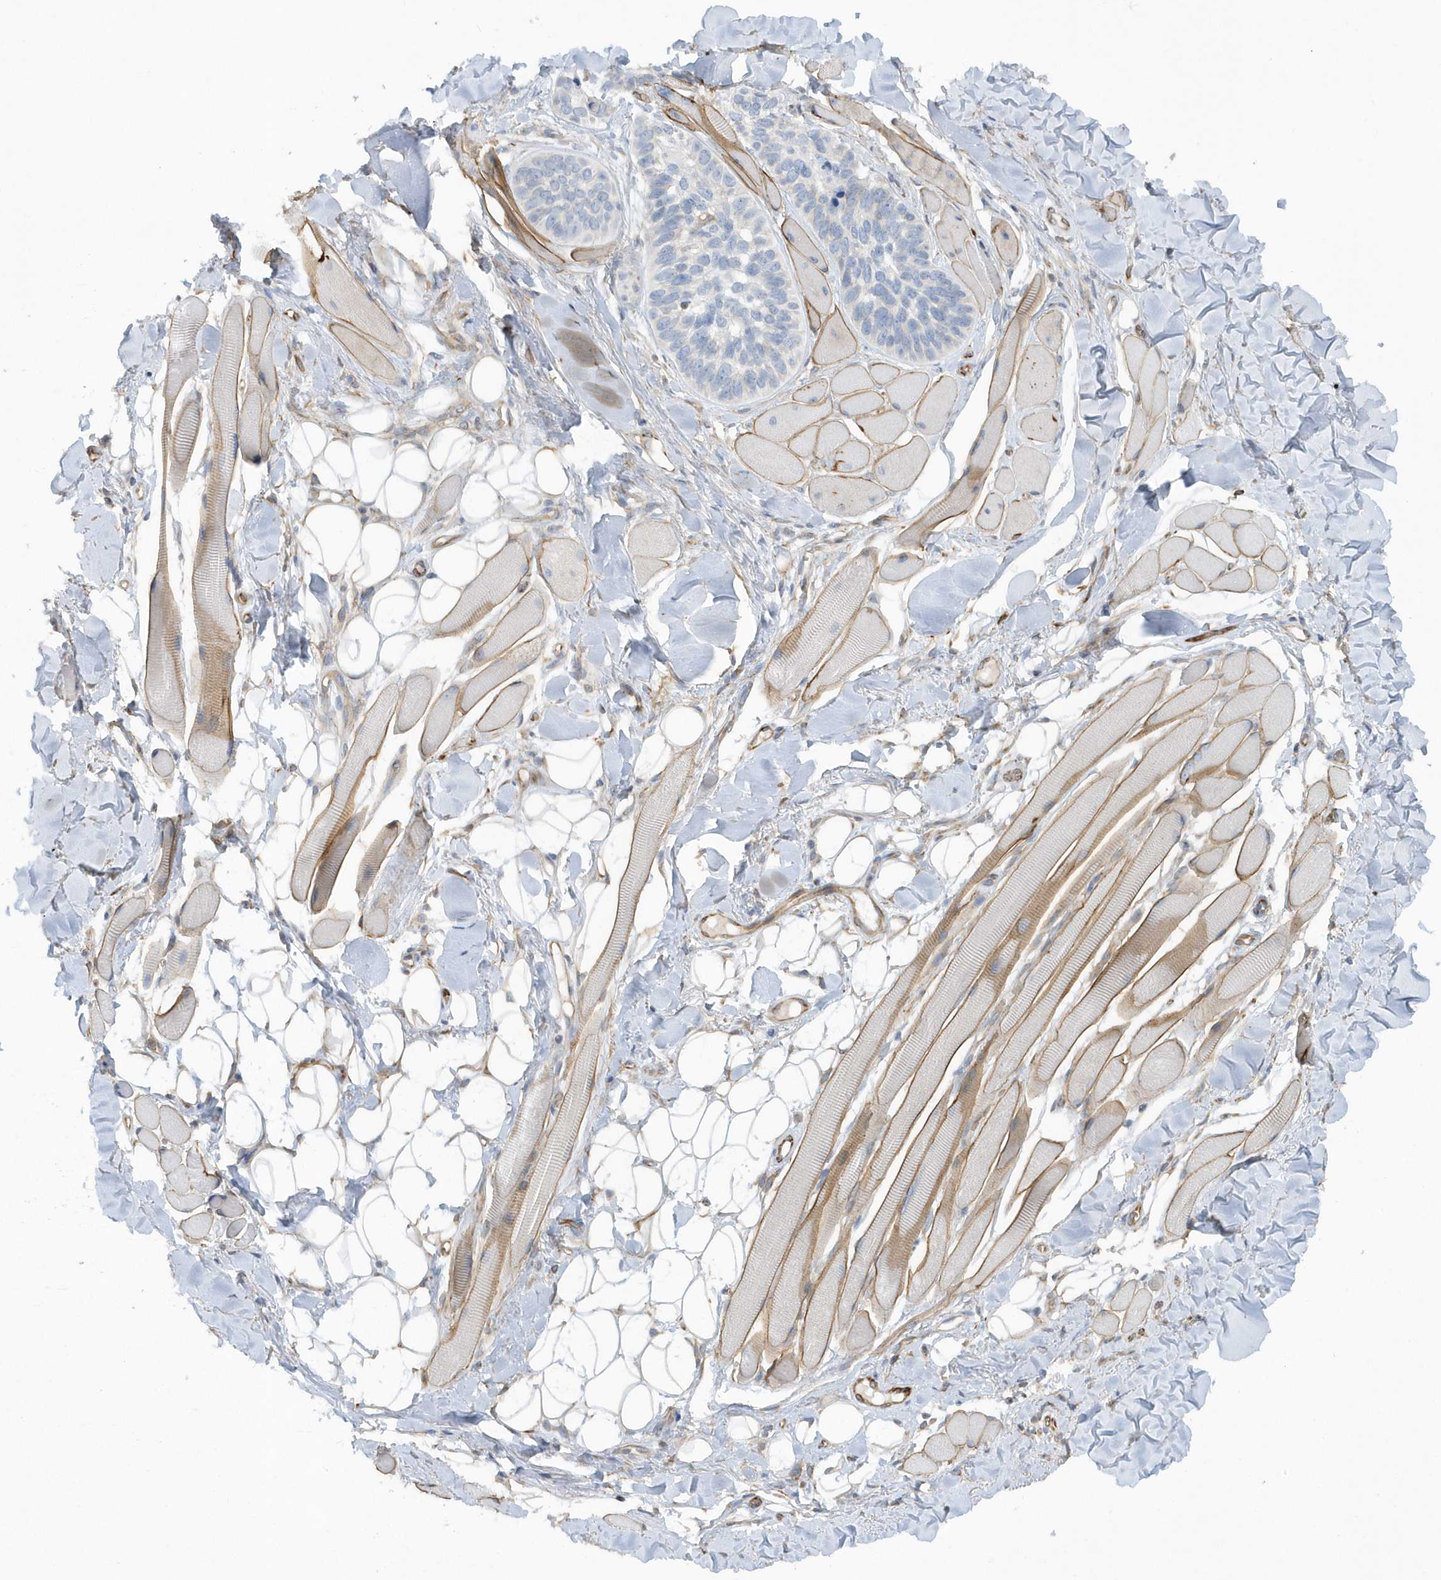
{"staining": {"intensity": "negative", "quantity": "none", "location": "none"}, "tissue": "skin cancer", "cell_type": "Tumor cells", "image_type": "cancer", "snomed": [{"axis": "morphology", "description": "Basal cell carcinoma"}, {"axis": "topography", "description": "Skin"}], "caption": "Skin cancer was stained to show a protein in brown. There is no significant positivity in tumor cells.", "gene": "RAB17", "patient": {"sex": "male", "age": 62}}